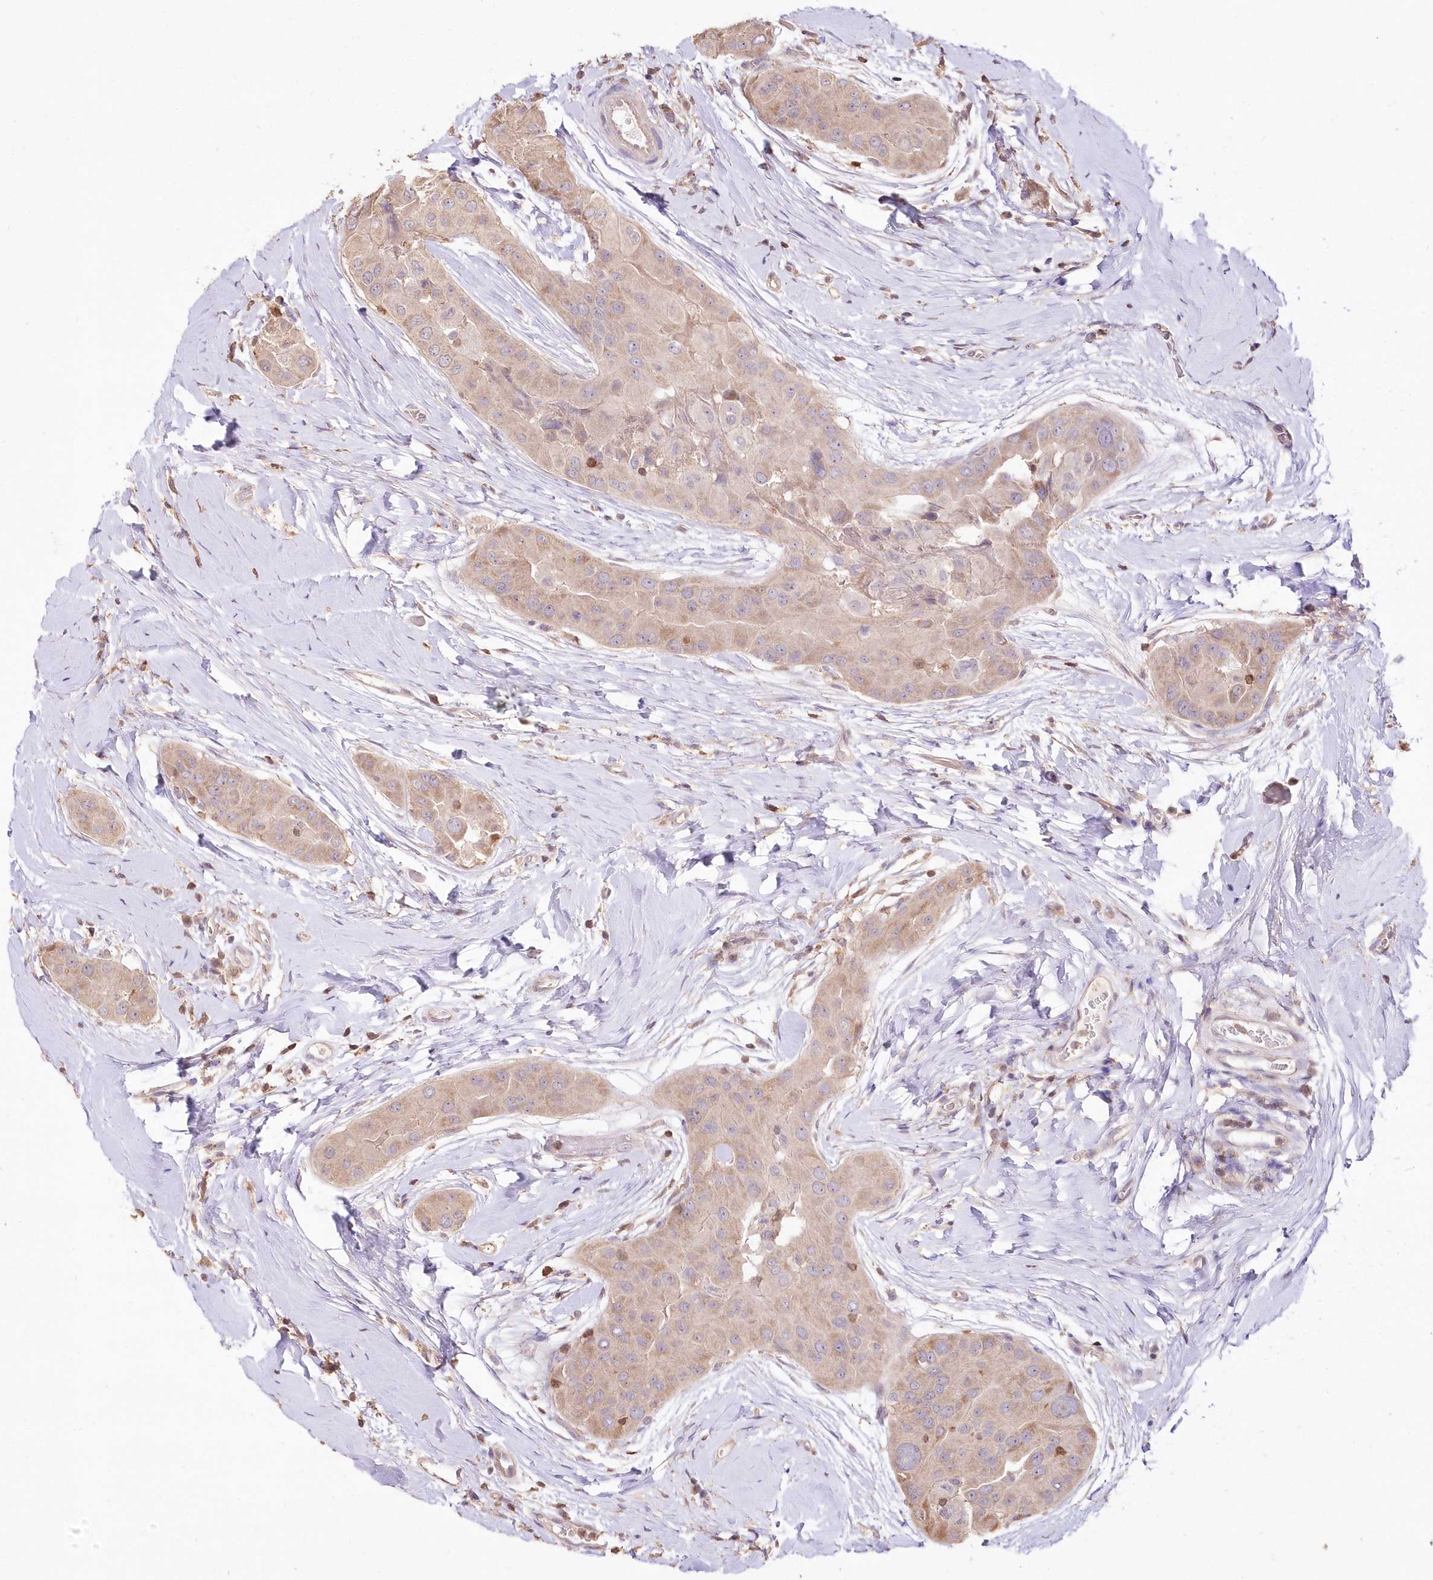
{"staining": {"intensity": "weak", "quantity": "<25%", "location": "cytoplasmic/membranous"}, "tissue": "thyroid cancer", "cell_type": "Tumor cells", "image_type": "cancer", "snomed": [{"axis": "morphology", "description": "Papillary adenocarcinoma, NOS"}, {"axis": "topography", "description": "Thyroid gland"}], "caption": "Immunohistochemistry of thyroid cancer (papillary adenocarcinoma) exhibits no positivity in tumor cells.", "gene": "STK17B", "patient": {"sex": "male", "age": 33}}